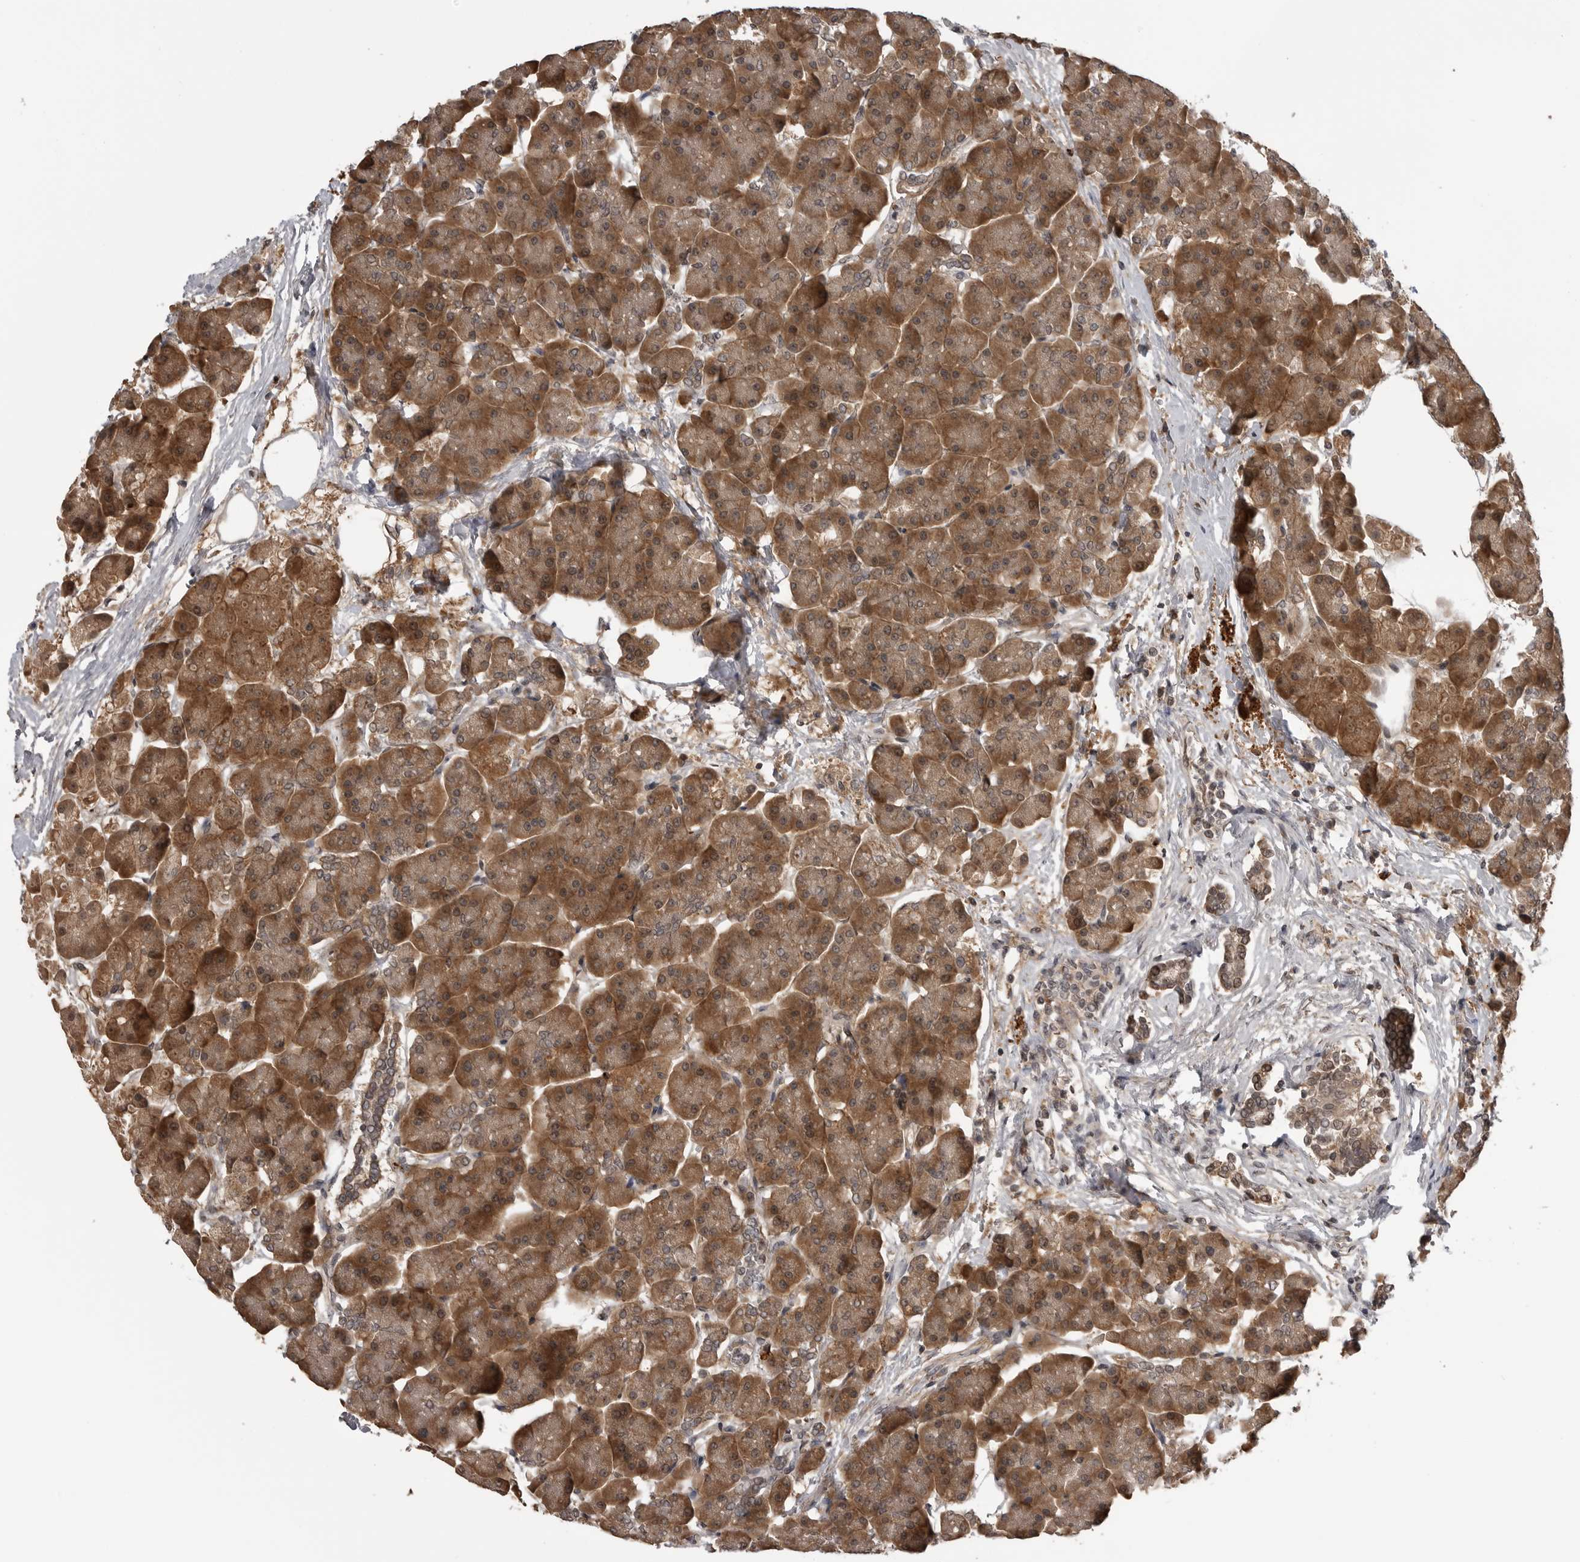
{"staining": {"intensity": "strong", "quantity": ">75%", "location": "cytoplasmic/membranous"}, "tissue": "pancreas", "cell_type": "Exocrine glandular cells", "image_type": "normal", "snomed": [{"axis": "morphology", "description": "Normal tissue, NOS"}, {"axis": "topography", "description": "Pancreas"}], "caption": "This image displays normal pancreas stained with immunohistochemistry (IHC) to label a protein in brown. The cytoplasmic/membranous of exocrine glandular cells show strong positivity for the protein. Nuclei are counter-stained blue.", "gene": "AKAP7", "patient": {"sex": "female", "age": 70}}